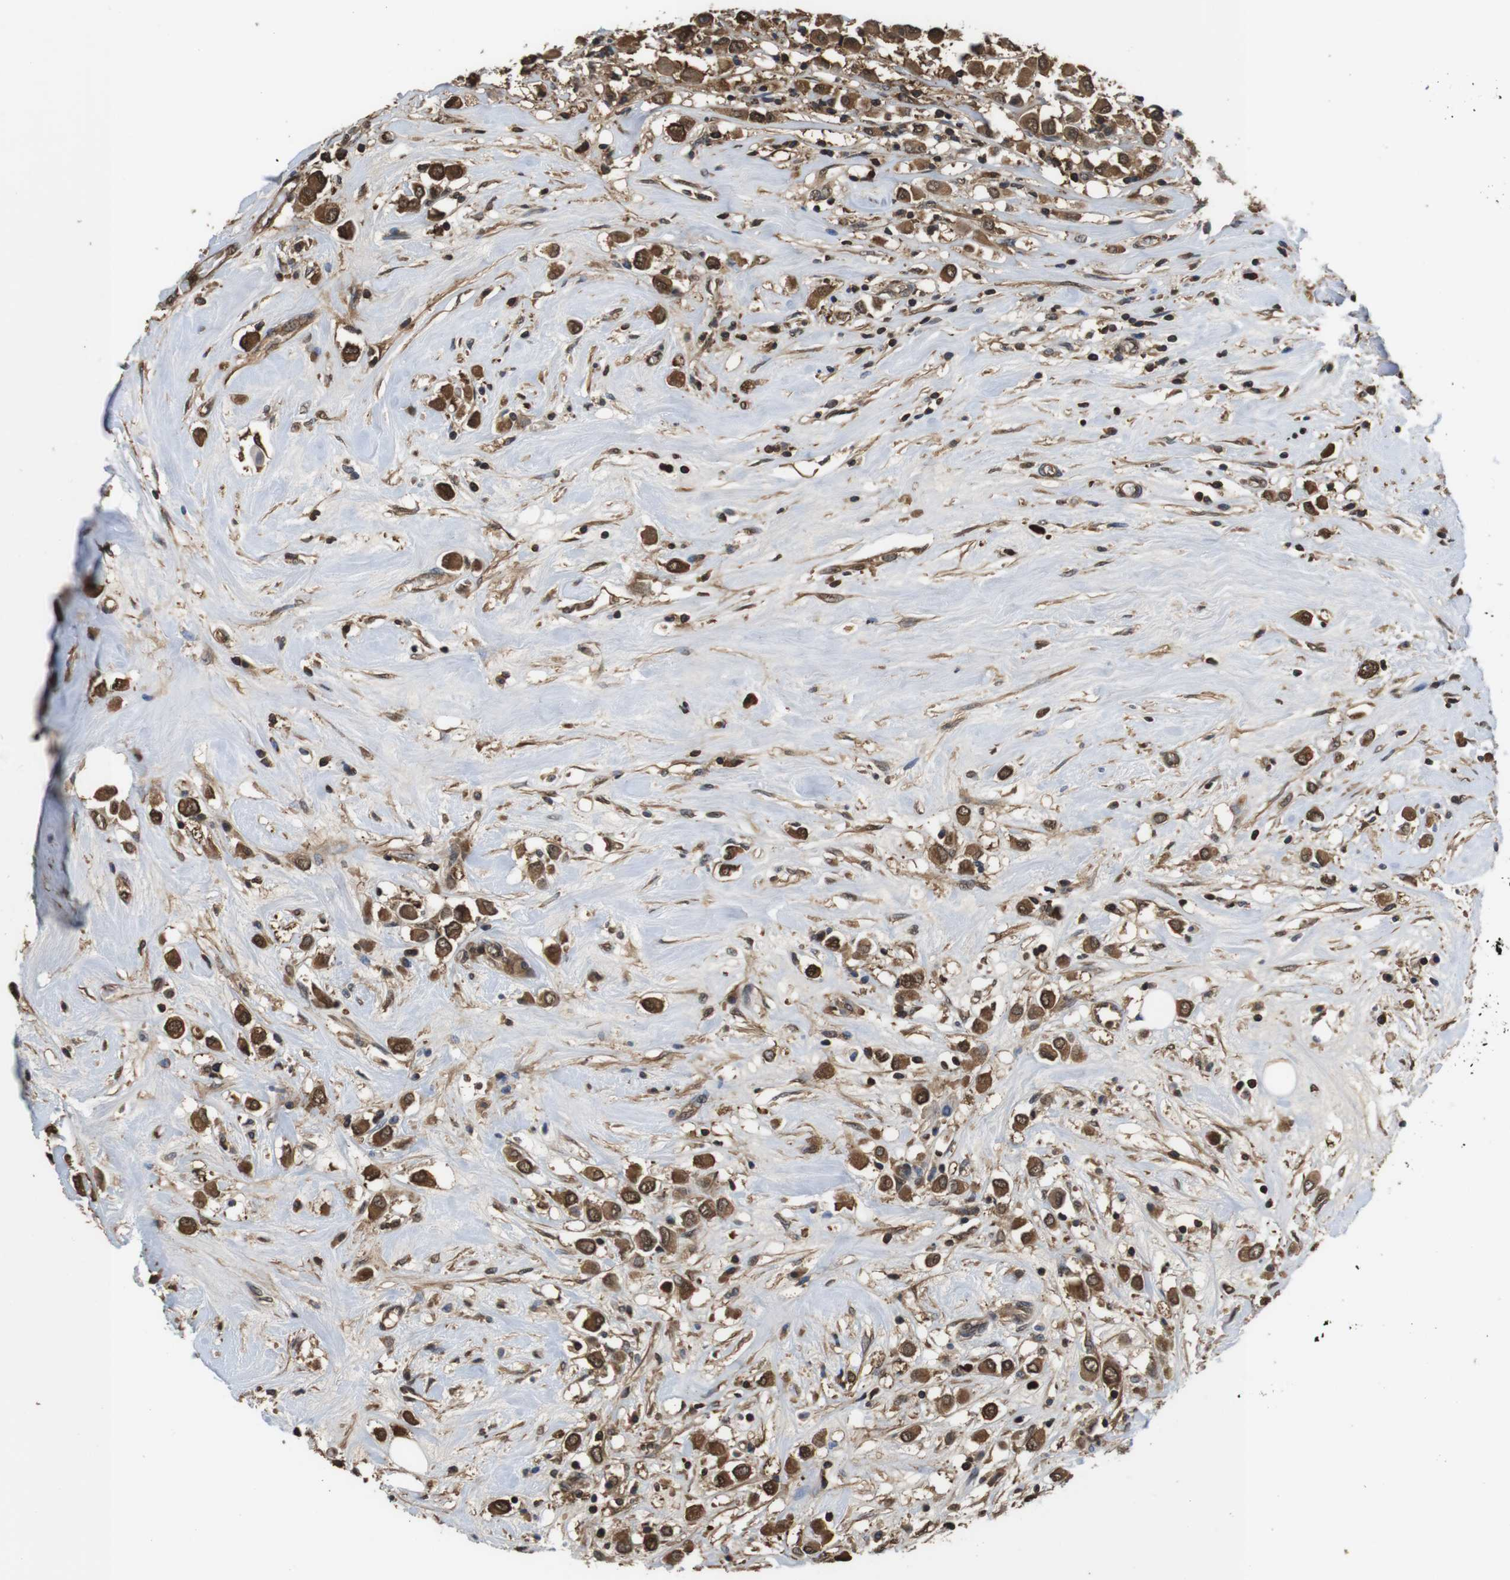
{"staining": {"intensity": "moderate", "quantity": ">75%", "location": "cytoplasmic/membranous,nuclear"}, "tissue": "breast cancer", "cell_type": "Tumor cells", "image_type": "cancer", "snomed": [{"axis": "morphology", "description": "Duct carcinoma"}, {"axis": "topography", "description": "Breast"}], "caption": "Protein expression analysis of human breast cancer (invasive ductal carcinoma) reveals moderate cytoplasmic/membranous and nuclear staining in approximately >75% of tumor cells.", "gene": "LDHA", "patient": {"sex": "female", "age": 61}}